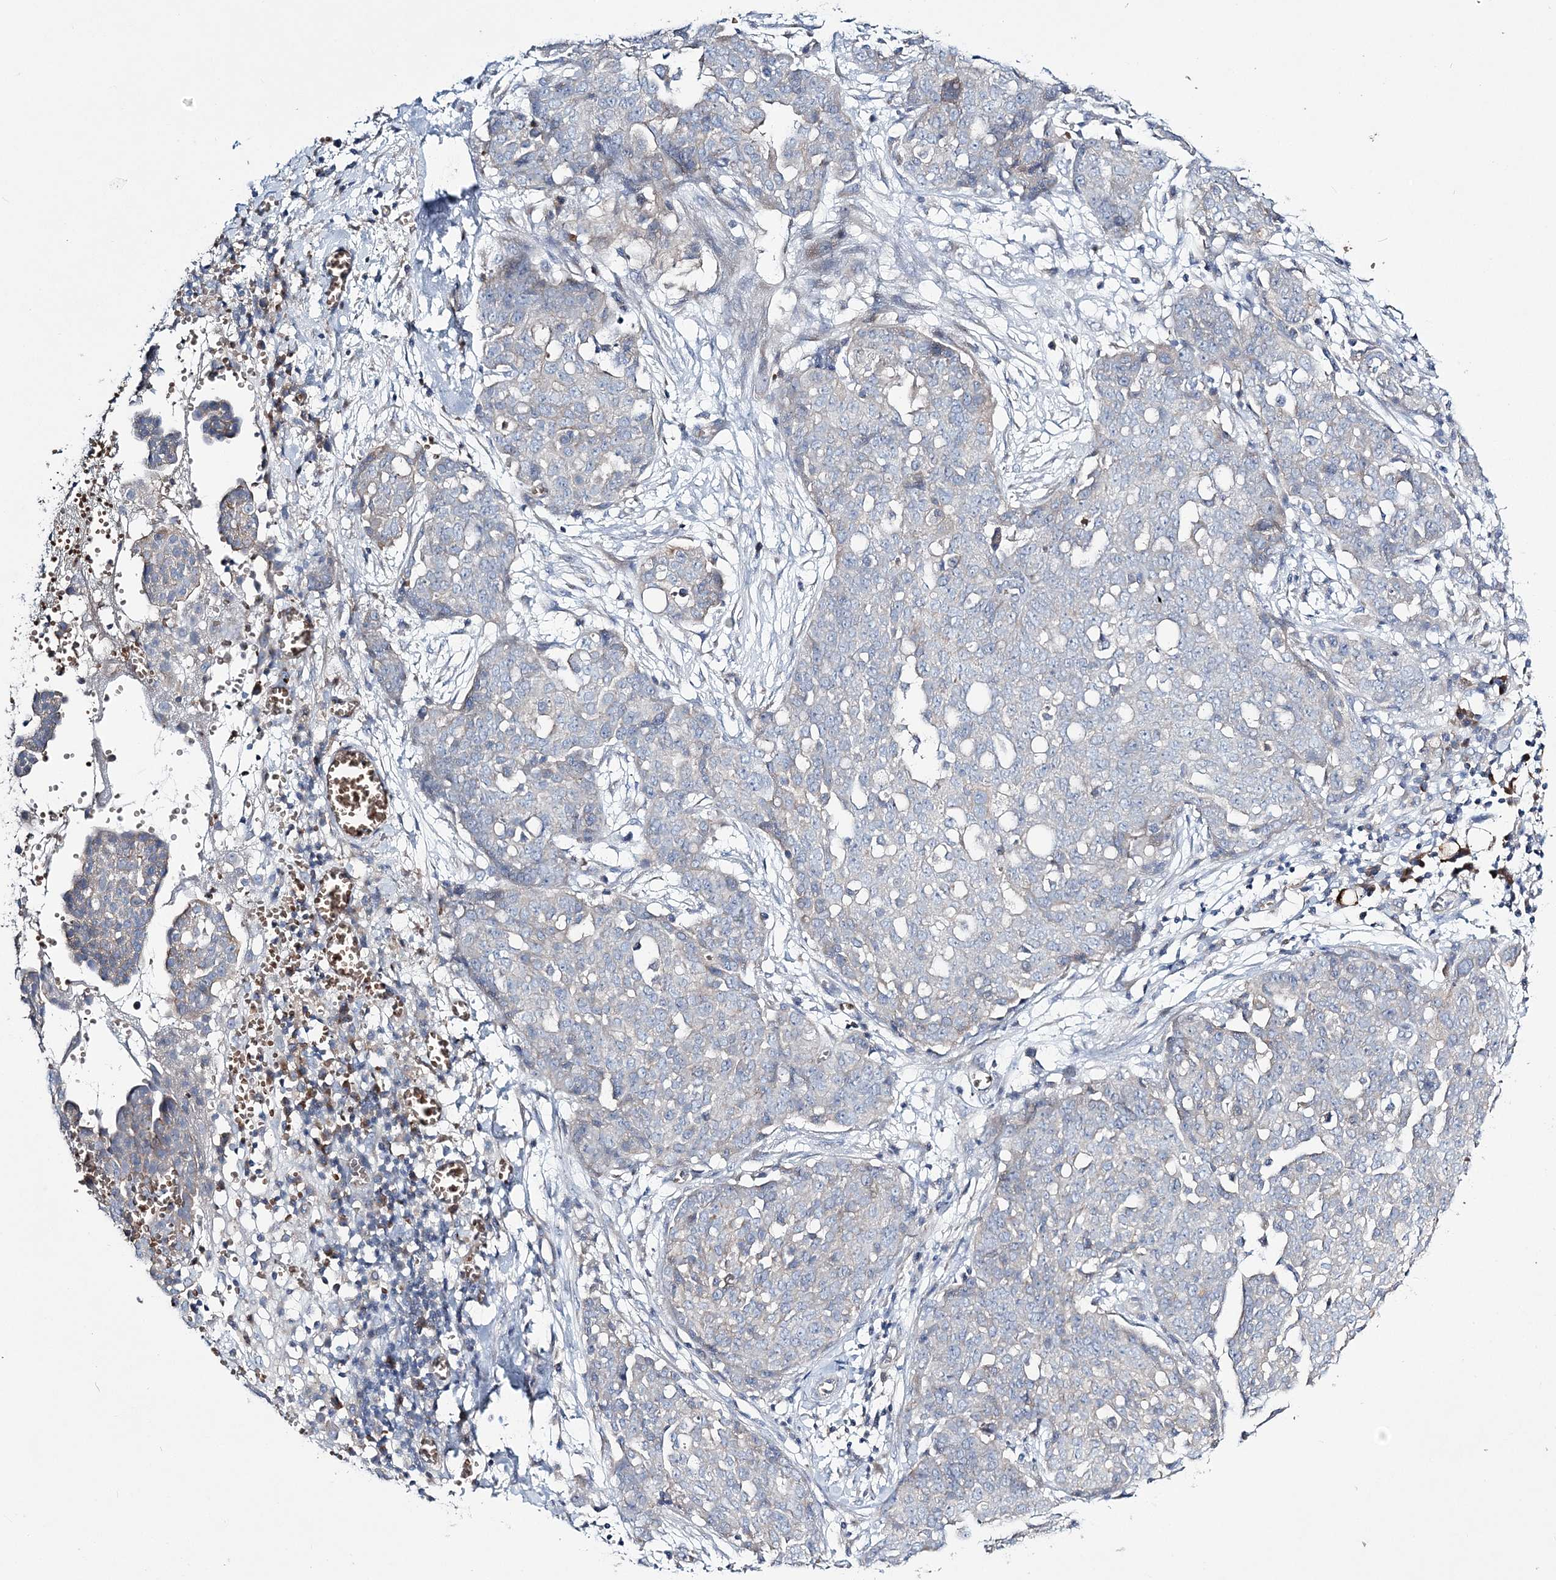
{"staining": {"intensity": "negative", "quantity": "none", "location": "none"}, "tissue": "ovarian cancer", "cell_type": "Tumor cells", "image_type": "cancer", "snomed": [{"axis": "morphology", "description": "Cystadenocarcinoma, serous, NOS"}, {"axis": "topography", "description": "Soft tissue"}, {"axis": "topography", "description": "Ovary"}], "caption": "Human ovarian serous cystadenocarcinoma stained for a protein using IHC demonstrates no expression in tumor cells.", "gene": "ATP11B", "patient": {"sex": "female", "age": 57}}